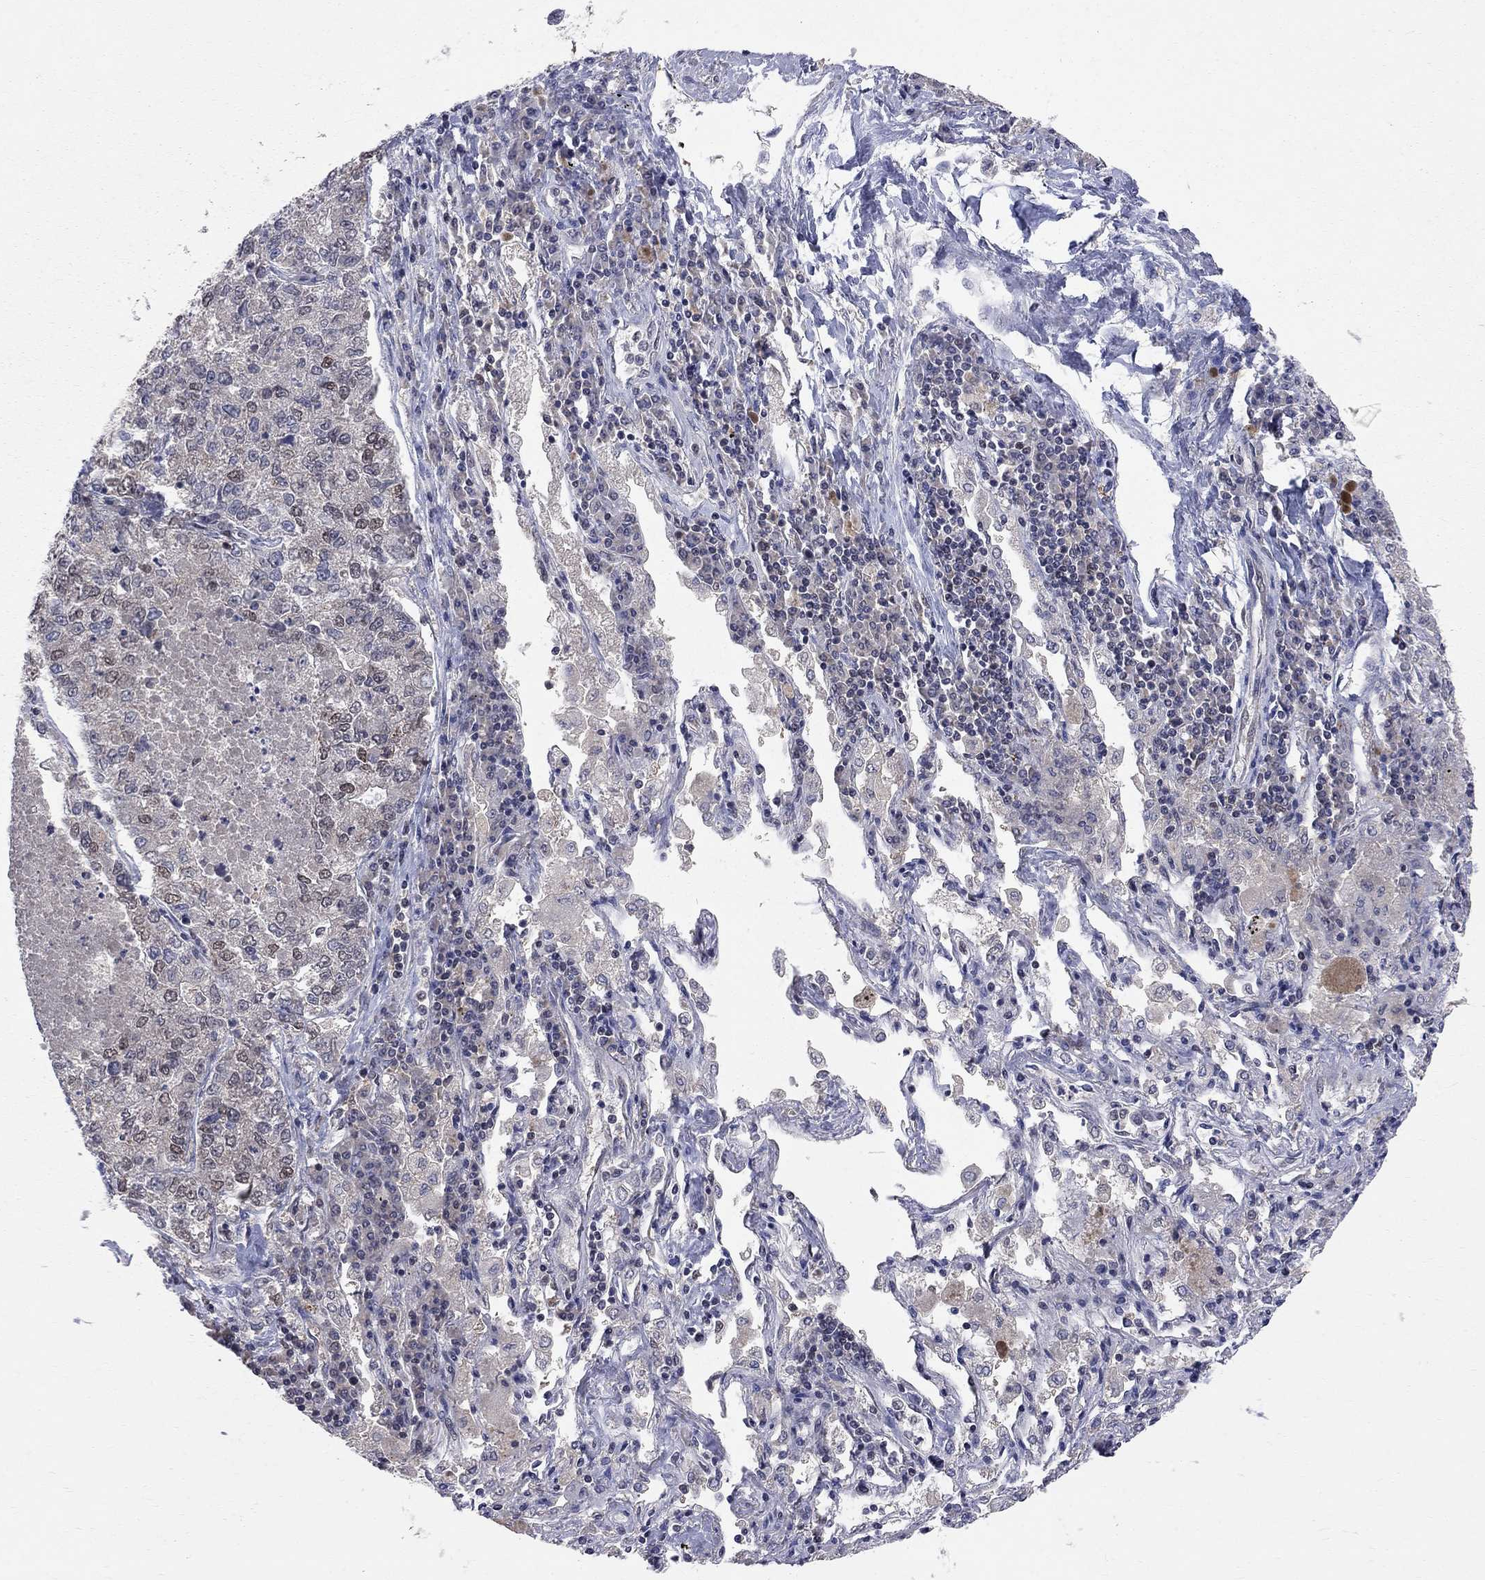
{"staining": {"intensity": "weak", "quantity": "<25%", "location": "nuclear"}, "tissue": "lung cancer", "cell_type": "Tumor cells", "image_type": "cancer", "snomed": [{"axis": "morphology", "description": "Adenocarcinoma, NOS"}, {"axis": "topography", "description": "Lung"}], "caption": "This is a micrograph of IHC staining of lung cancer, which shows no positivity in tumor cells. (Immunohistochemistry, brightfield microscopy, high magnification).", "gene": "SAP30L", "patient": {"sex": "male", "age": 49}}